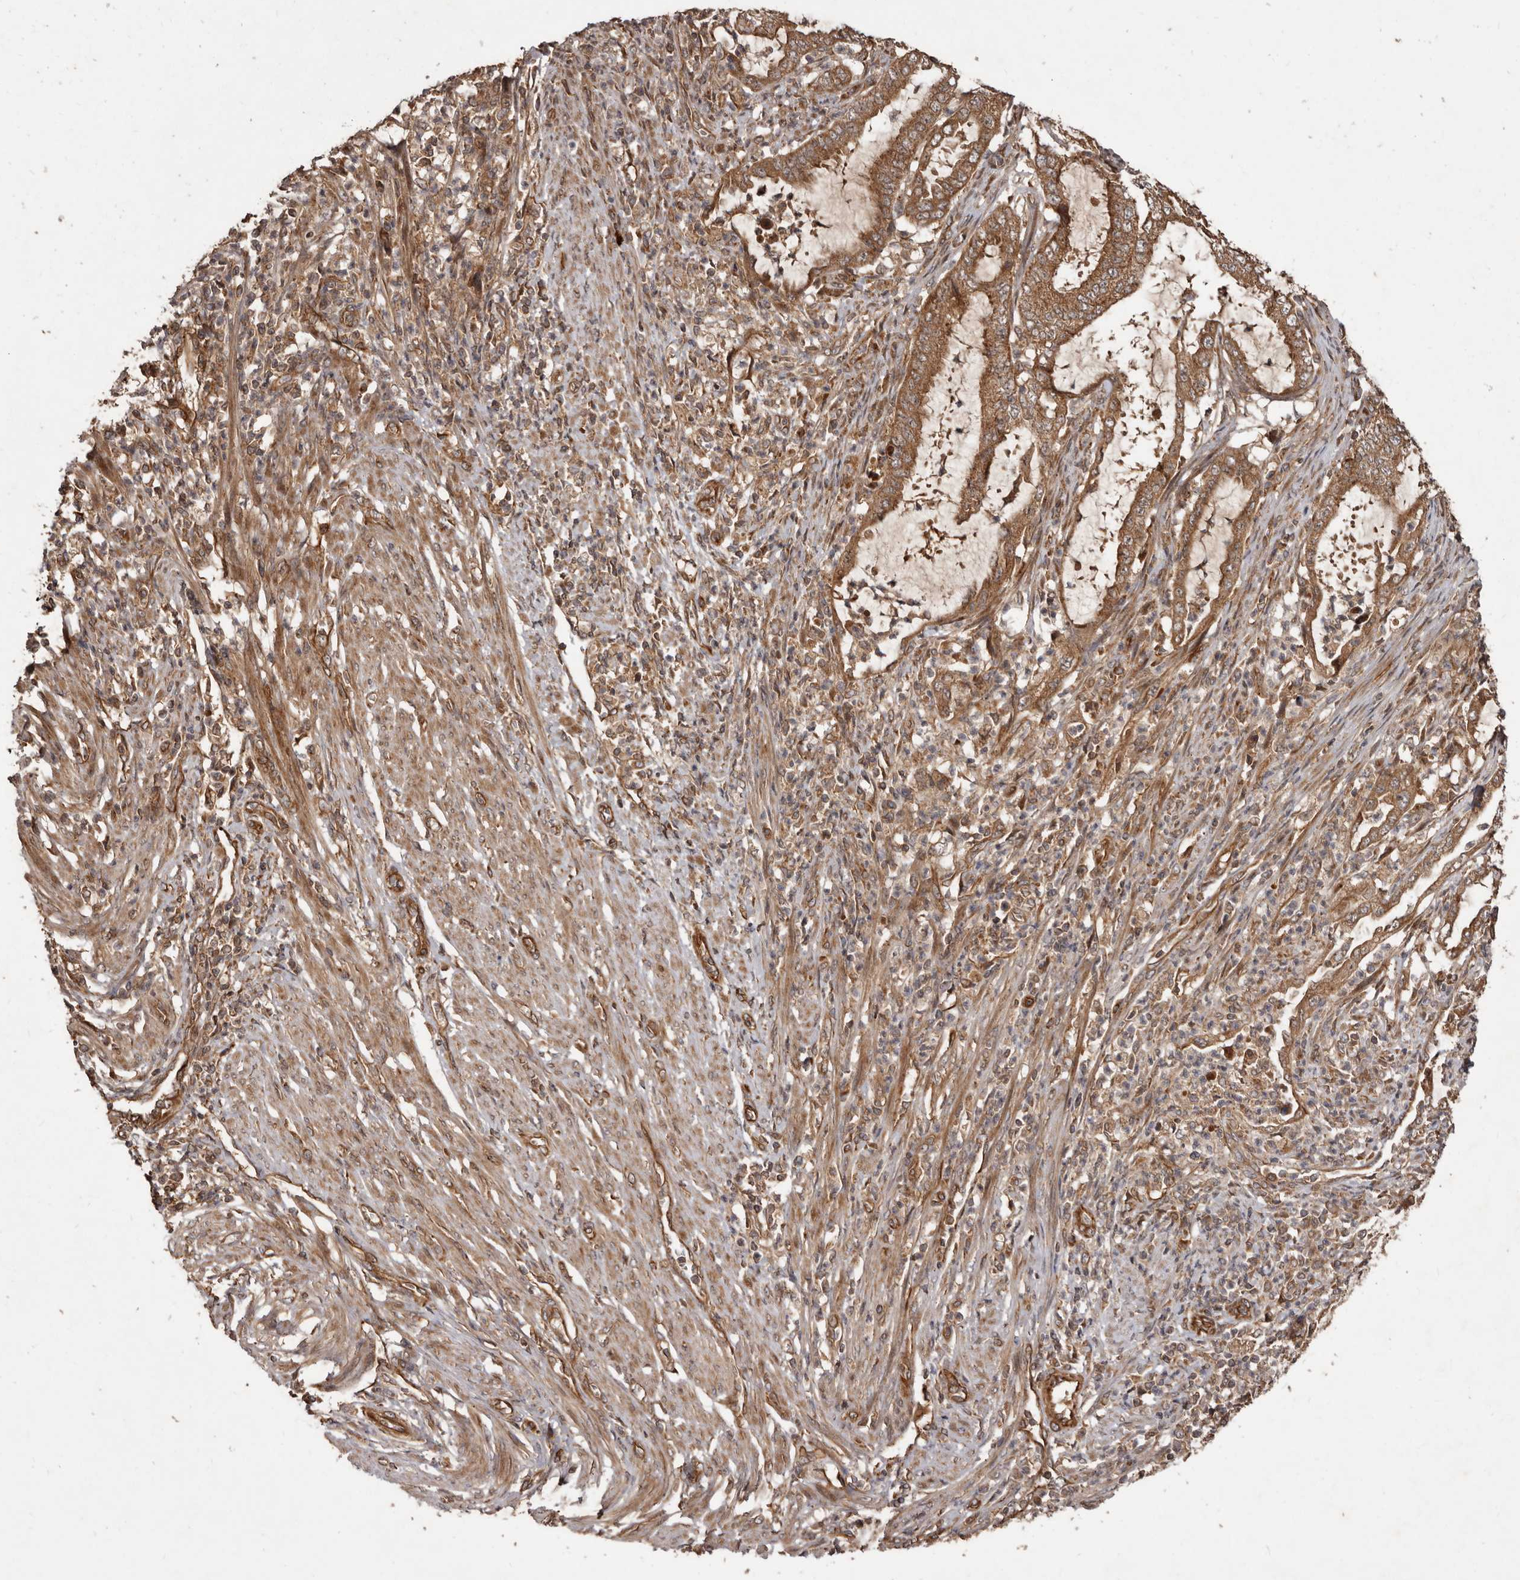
{"staining": {"intensity": "moderate", "quantity": ">75%", "location": "cytoplasmic/membranous"}, "tissue": "endometrial cancer", "cell_type": "Tumor cells", "image_type": "cancer", "snomed": [{"axis": "morphology", "description": "Adenocarcinoma, NOS"}, {"axis": "topography", "description": "Endometrium"}], "caption": "Immunohistochemistry histopathology image of human adenocarcinoma (endometrial) stained for a protein (brown), which demonstrates medium levels of moderate cytoplasmic/membranous expression in approximately >75% of tumor cells.", "gene": "STK36", "patient": {"sex": "female", "age": 51}}